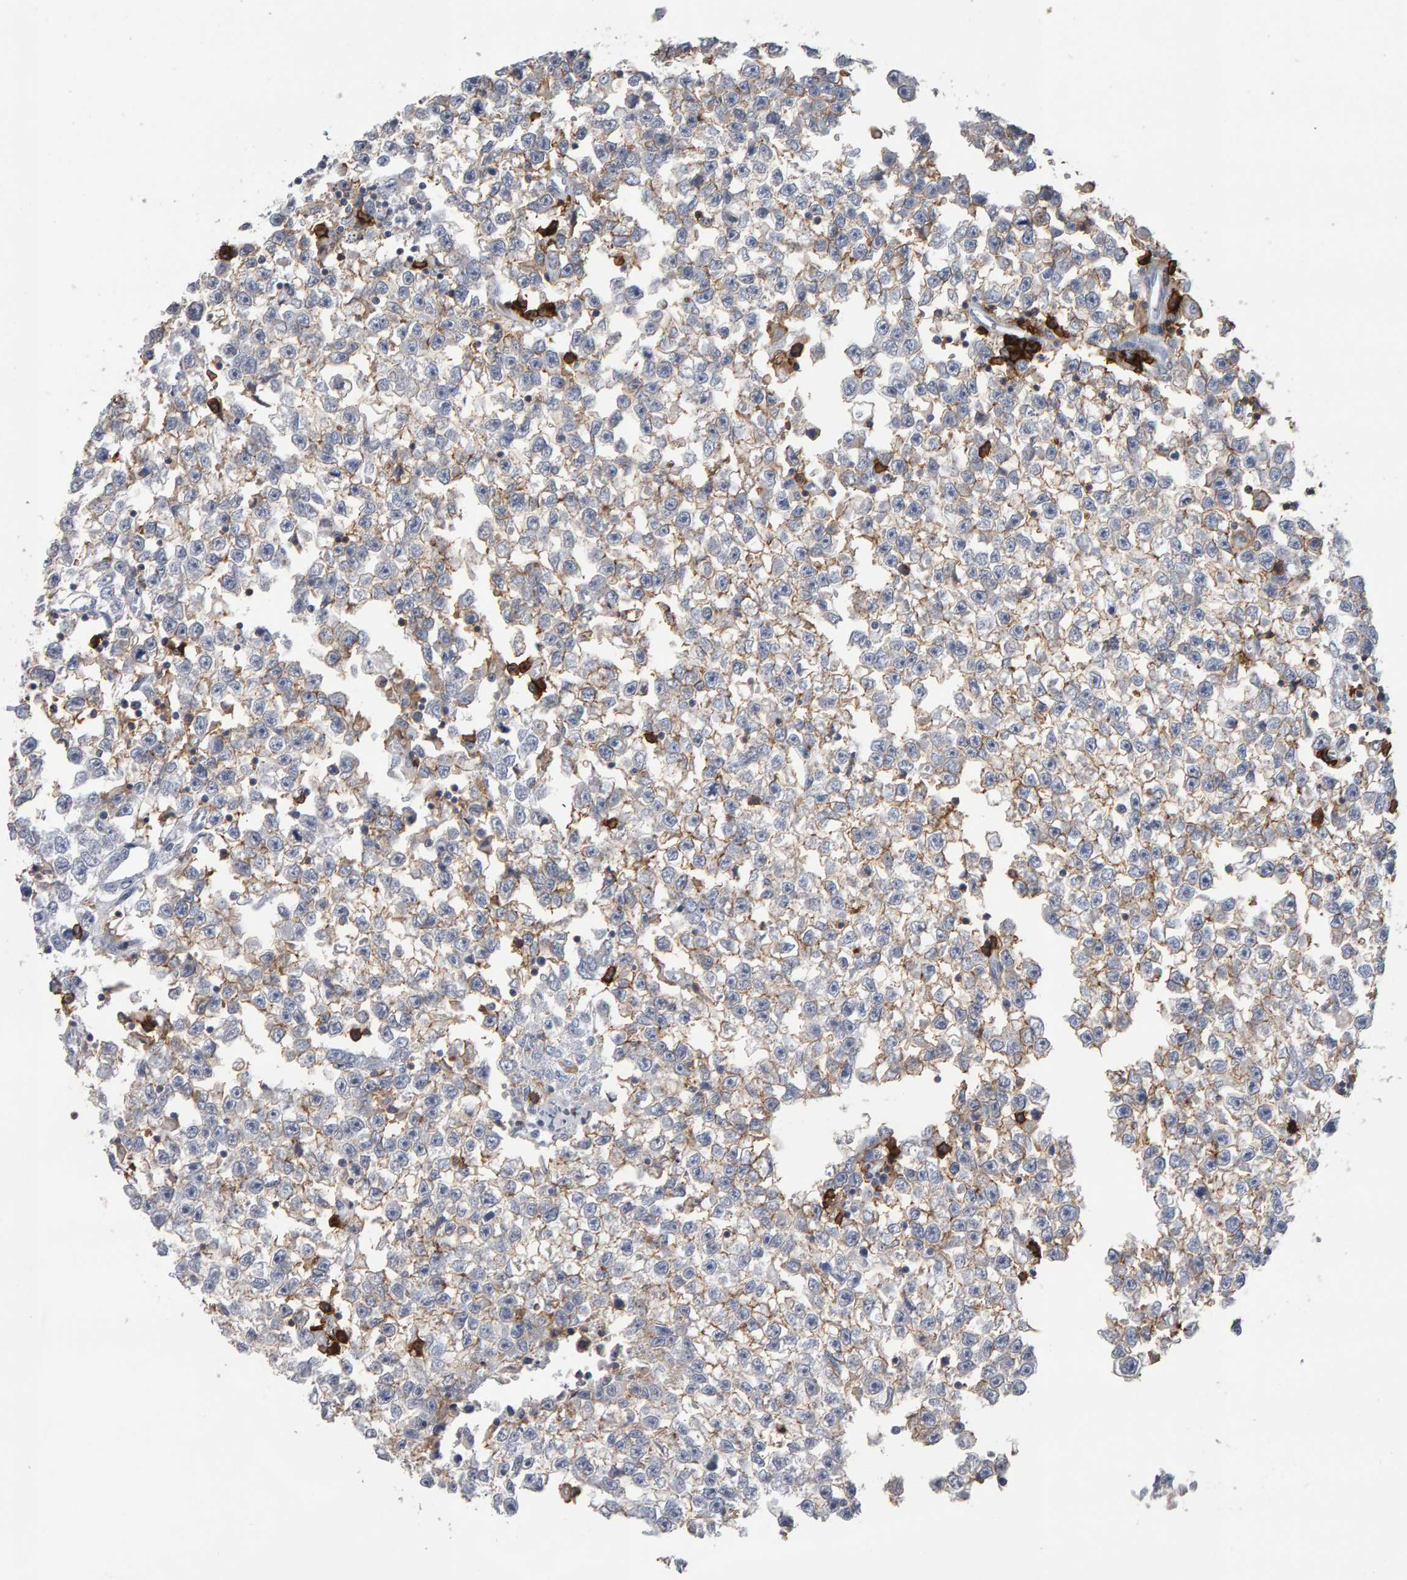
{"staining": {"intensity": "weak", "quantity": ">75%", "location": "cytoplasmic/membranous"}, "tissue": "testis cancer", "cell_type": "Tumor cells", "image_type": "cancer", "snomed": [{"axis": "morphology", "description": "Seminoma, NOS"}, {"axis": "morphology", "description": "Carcinoma, Embryonal, NOS"}, {"axis": "topography", "description": "Testis"}], "caption": "Weak cytoplasmic/membranous expression for a protein is identified in approximately >75% of tumor cells of seminoma (testis) using immunohistochemistry.", "gene": "CD38", "patient": {"sex": "male", "age": 51}}